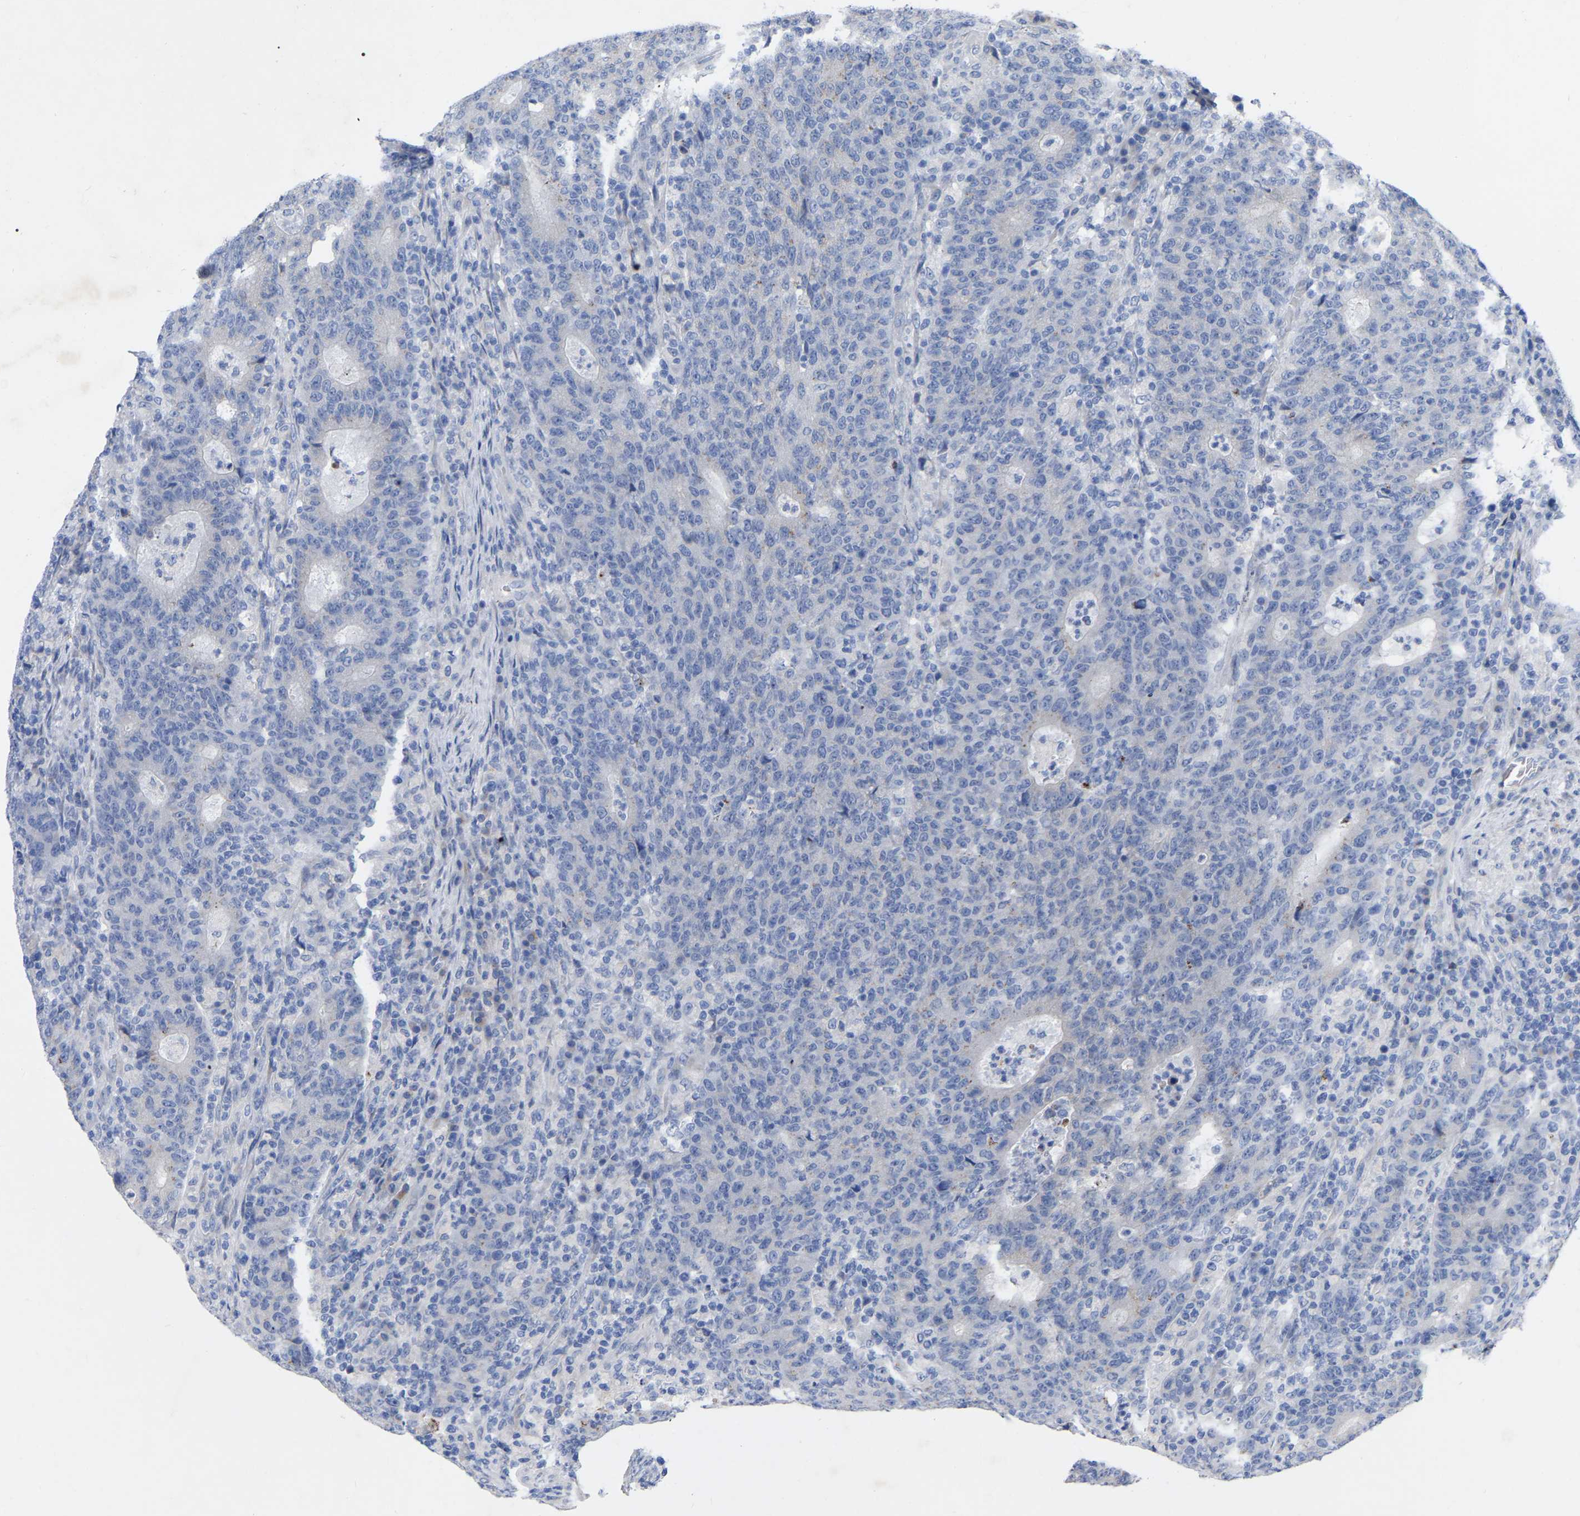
{"staining": {"intensity": "negative", "quantity": "none", "location": "none"}, "tissue": "colorectal cancer", "cell_type": "Tumor cells", "image_type": "cancer", "snomed": [{"axis": "morphology", "description": "Adenocarcinoma, NOS"}, {"axis": "topography", "description": "Colon"}], "caption": "Immunohistochemistry (IHC) micrograph of neoplastic tissue: human adenocarcinoma (colorectal) stained with DAB demonstrates no significant protein staining in tumor cells.", "gene": "STRIP2", "patient": {"sex": "female", "age": 75}}